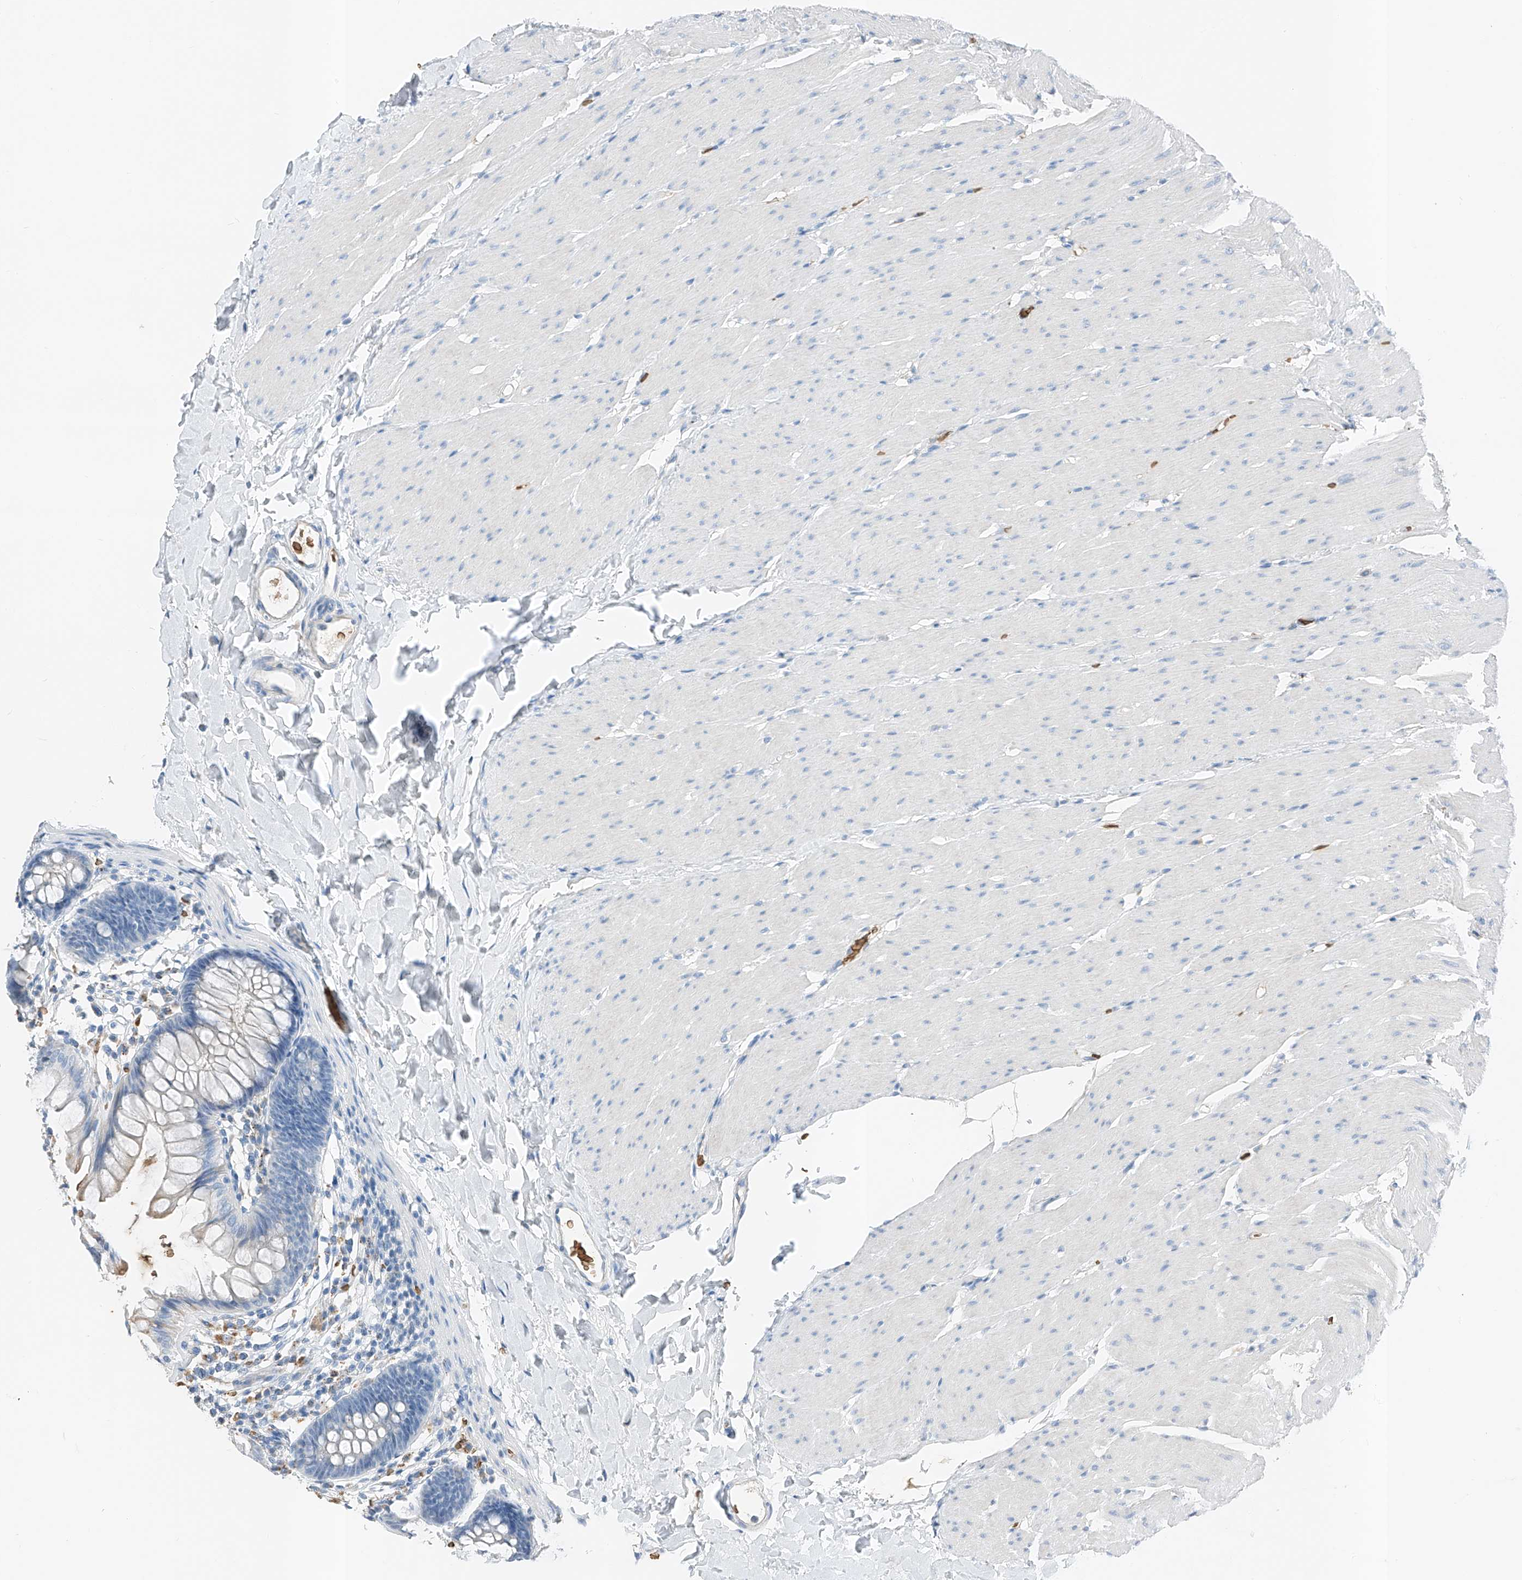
{"staining": {"intensity": "negative", "quantity": "none", "location": "none"}, "tissue": "colon", "cell_type": "Endothelial cells", "image_type": "normal", "snomed": [{"axis": "morphology", "description": "Normal tissue, NOS"}, {"axis": "topography", "description": "Colon"}], "caption": "Colon stained for a protein using immunohistochemistry shows no staining endothelial cells.", "gene": "PRSS23", "patient": {"sex": "female", "age": 62}}